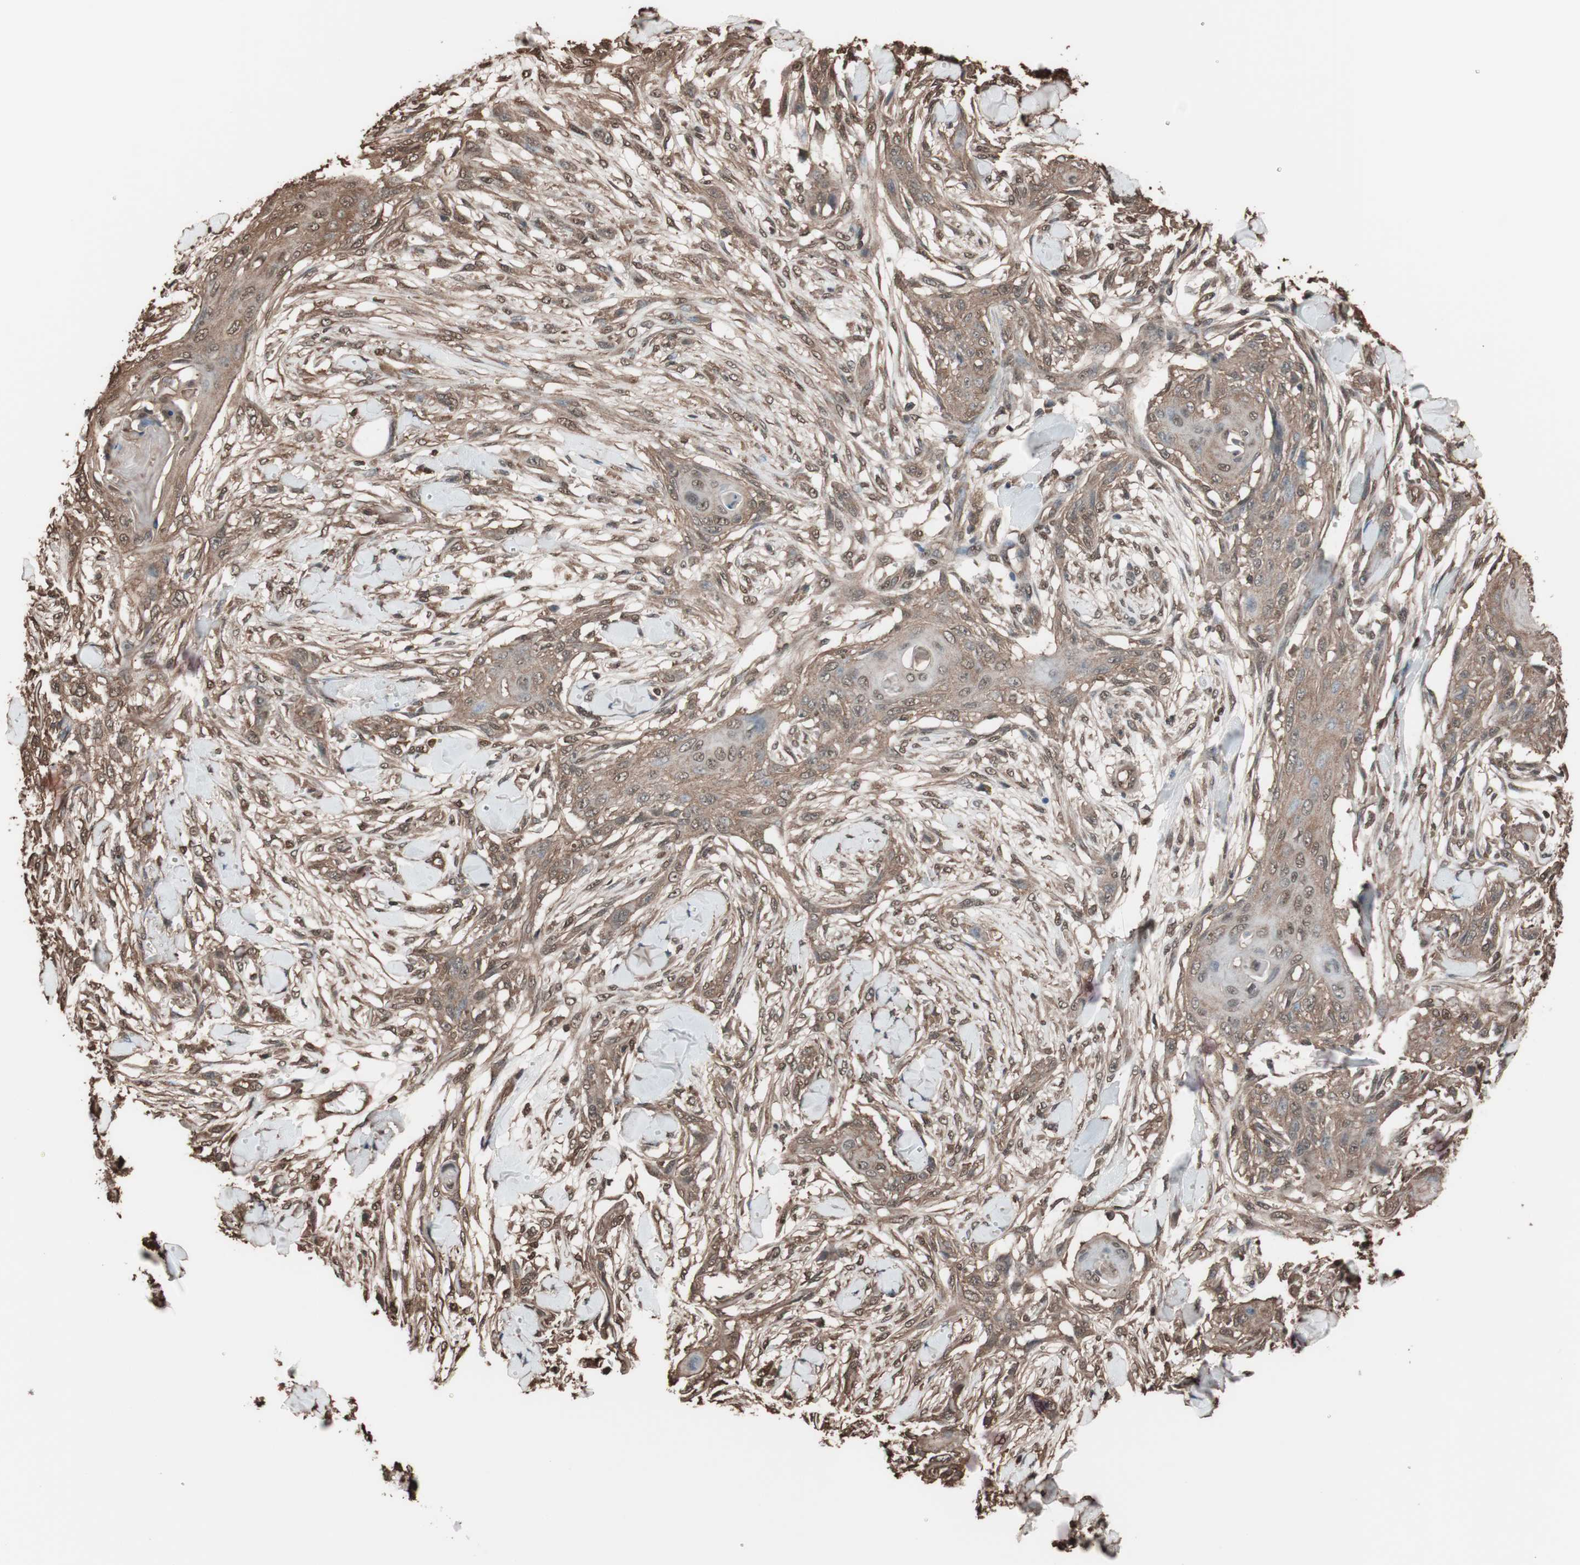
{"staining": {"intensity": "moderate", "quantity": ">75%", "location": "cytoplasmic/membranous,nuclear"}, "tissue": "skin cancer", "cell_type": "Tumor cells", "image_type": "cancer", "snomed": [{"axis": "morphology", "description": "Squamous cell carcinoma, NOS"}, {"axis": "topography", "description": "Skin"}], "caption": "Skin cancer (squamous cell carcinoma) stained with a brown dye demonstrates moderate cytoplasmic/membranous and nuclear positive positivity in approximately >75% of tumor cells.", "gene": "CALM2", "patient": {"sex": "female", "age": 59}}